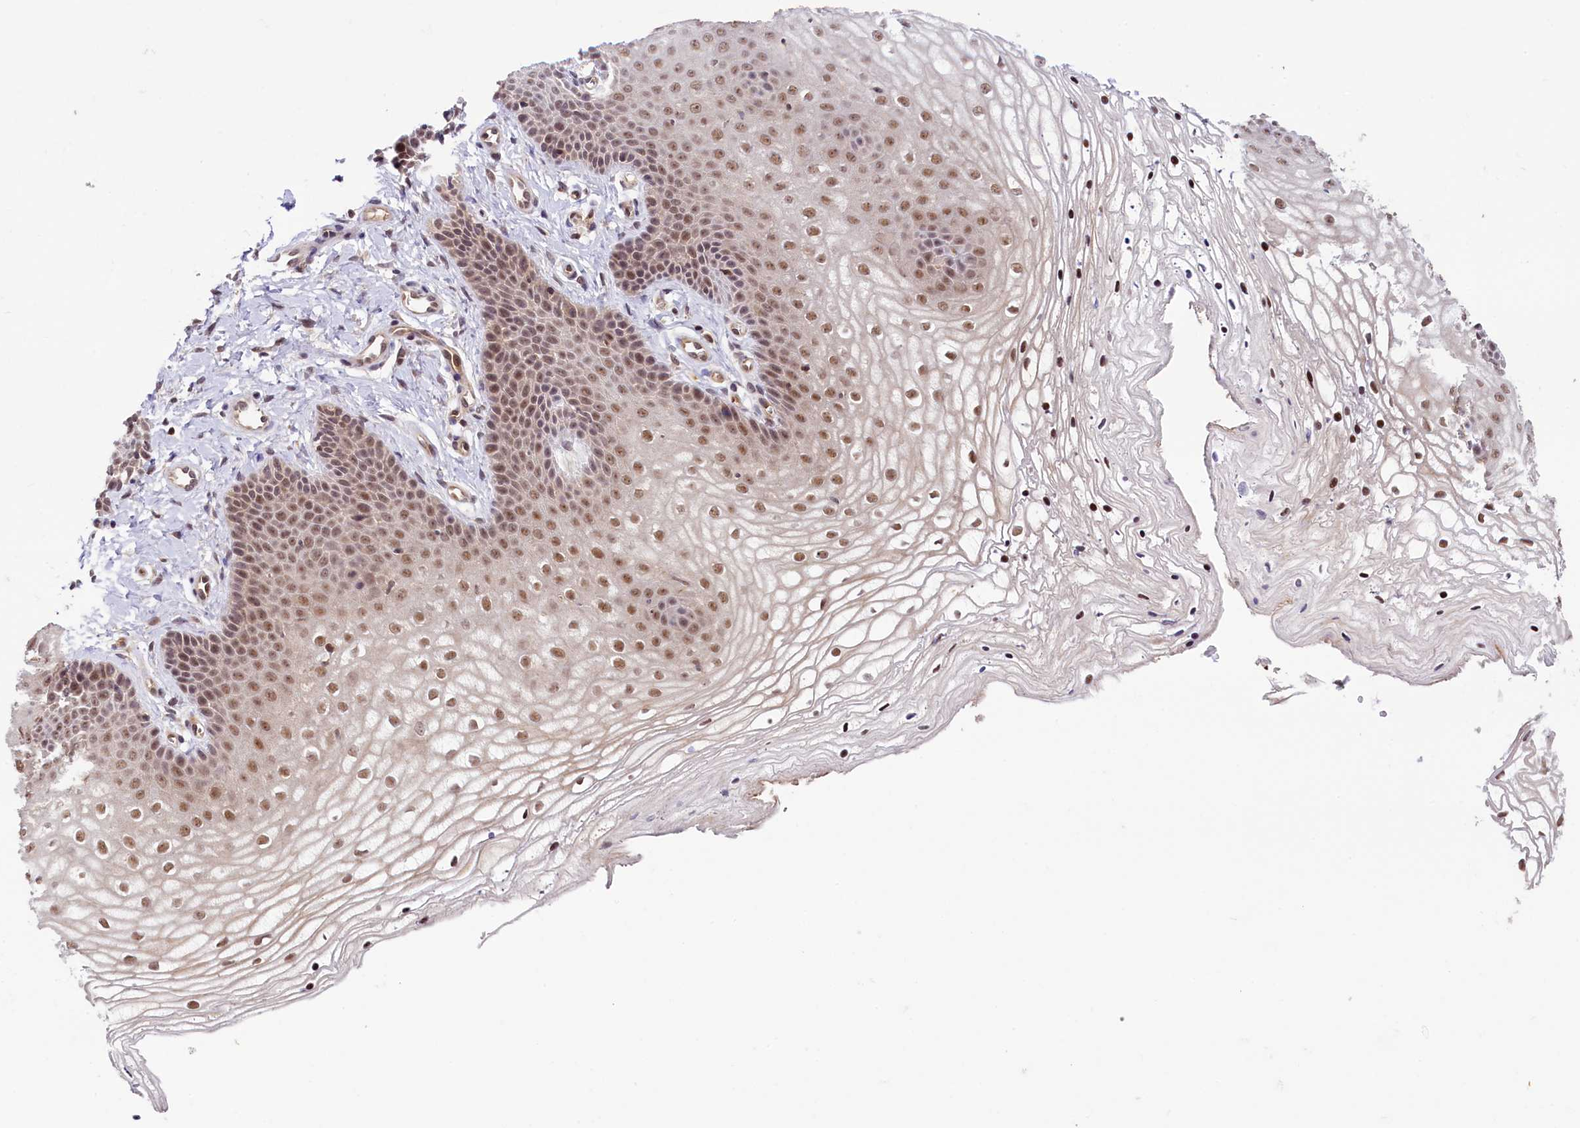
{"staining": {"intensity": "moderate", "quantity": ">75%", "location": "nuclear"}, "tissue": "vagina", "cell_type": "Squamous epithelial cells", "image_type": "normal", "snomed": [{"axis": "morphology", "description": "Normal tissue, NOS"}, {"axis": "topography", "description": "Vagina"}], "caption": "A photomicrograph of human vagina stained for a protein shows moderate nuclear brown staining in squamous epithelial cells. (Stains: DAB (3,3'-diaminobenzidine) in brown, nuclei in blue, Microscopy: brightfield microscopy at high magnification).", "gene": "SLC7A6OS", "patient": {"sex": "female", "age": 68}}